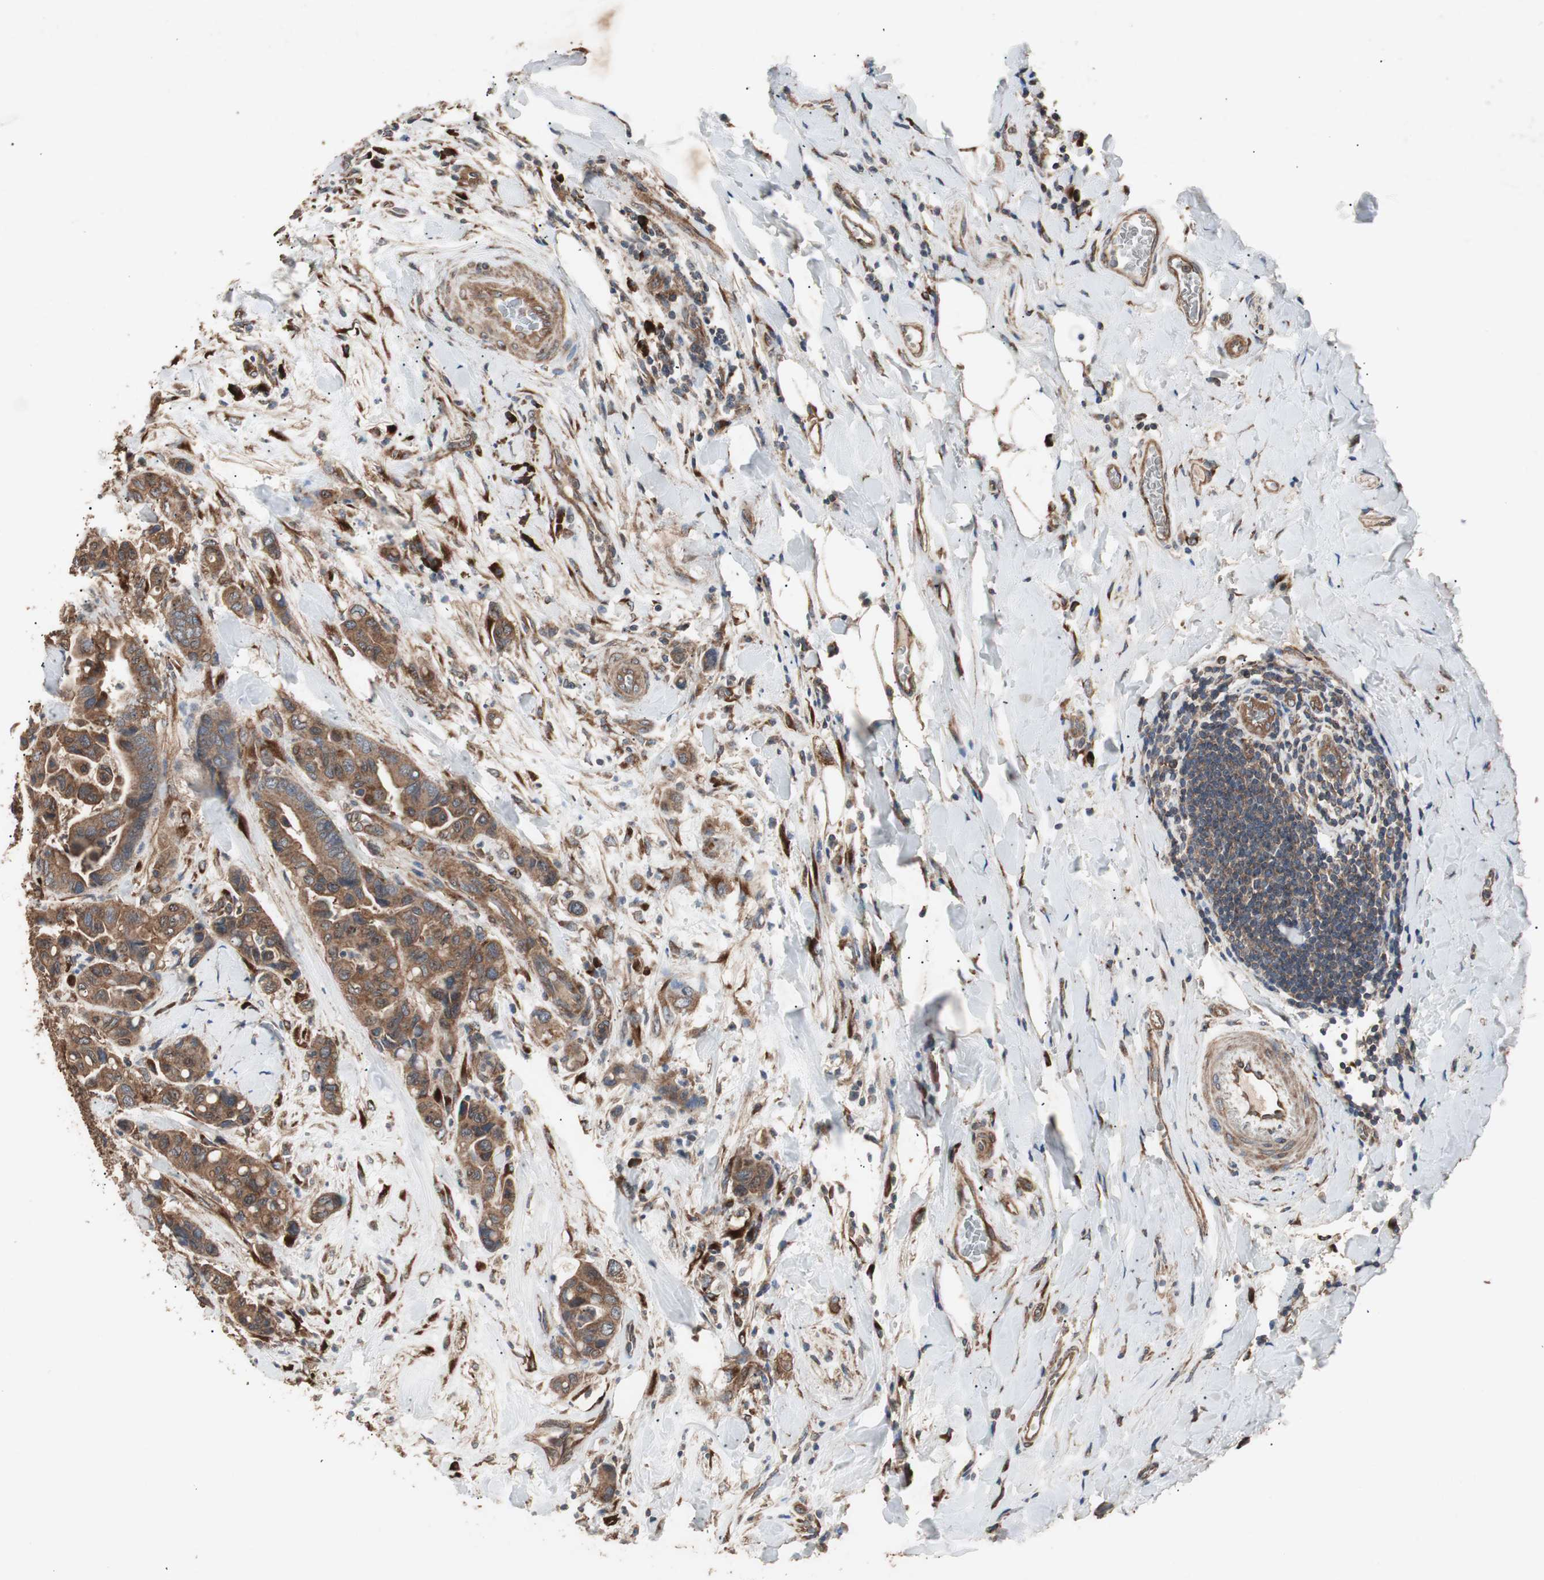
{"staining": {"intensity": "moderate", "quantity": ">75%", "location": "cytoplasmic/membranous"}, "tissue": "colorectal cancer", "cell_type": "Tumor cells", "image_type": "cancer", "snomed": [{"axis": "morphology", "description": "Normal tissue, NOS"}, {"axis": "morphology", "description": "Adenocarcinoma, NOS"}, {"axis": "topography", "description": "Colon"}], "caption": "Colorectal adenocarcinoma tissue reveals moderate cytoplasmic/membranous staining in approximately >75% of tumor cells, visualized by immunohistochemistry.", "gene": "LZTS1", "patient": {"sex": "male", "age": 82}}